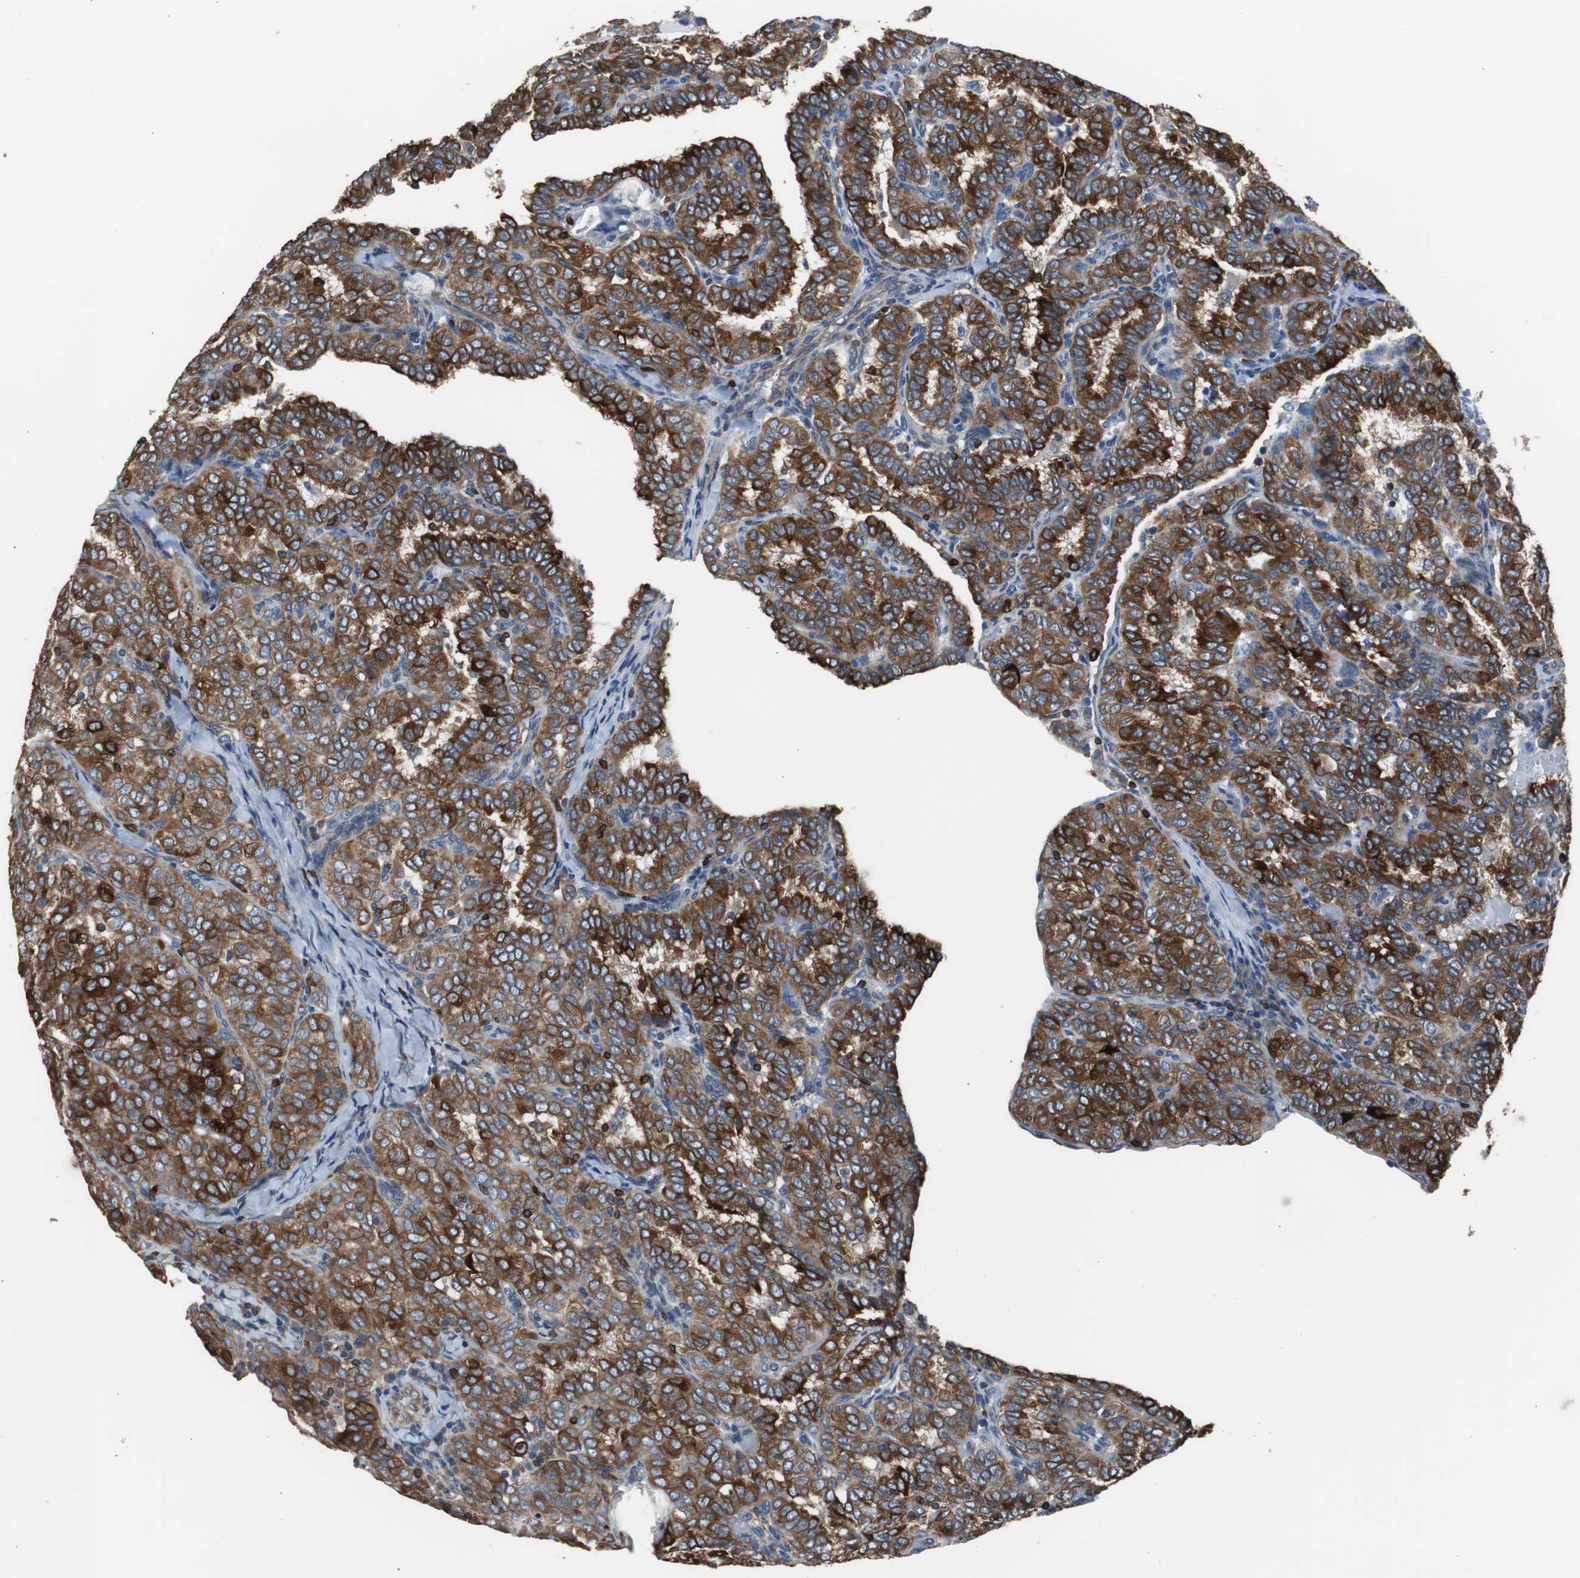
{"staining": {"intensity": "strong", "quantity": ">75%", "location": "cytoplasmic/membranous"}, "tissue": "thyroid cancer", "cell_type": "Tumor cells", "image_type": "cancer", "snomed": [{"axis": "morphology", "description": "Papillary adenocarcinoma, NOS"}, {"axis": "topography", "description": "Thyroid gland"}], "caption": "An IHC image of tumor tissue is shown. Protein staining in brown labels strong cytoplasmic/membranous positivity in papillary adenocarcinoma (thyroid) within tumor cells.", "gene": "PBXIP1", "patient": {"sex": "female", "age": 30}}